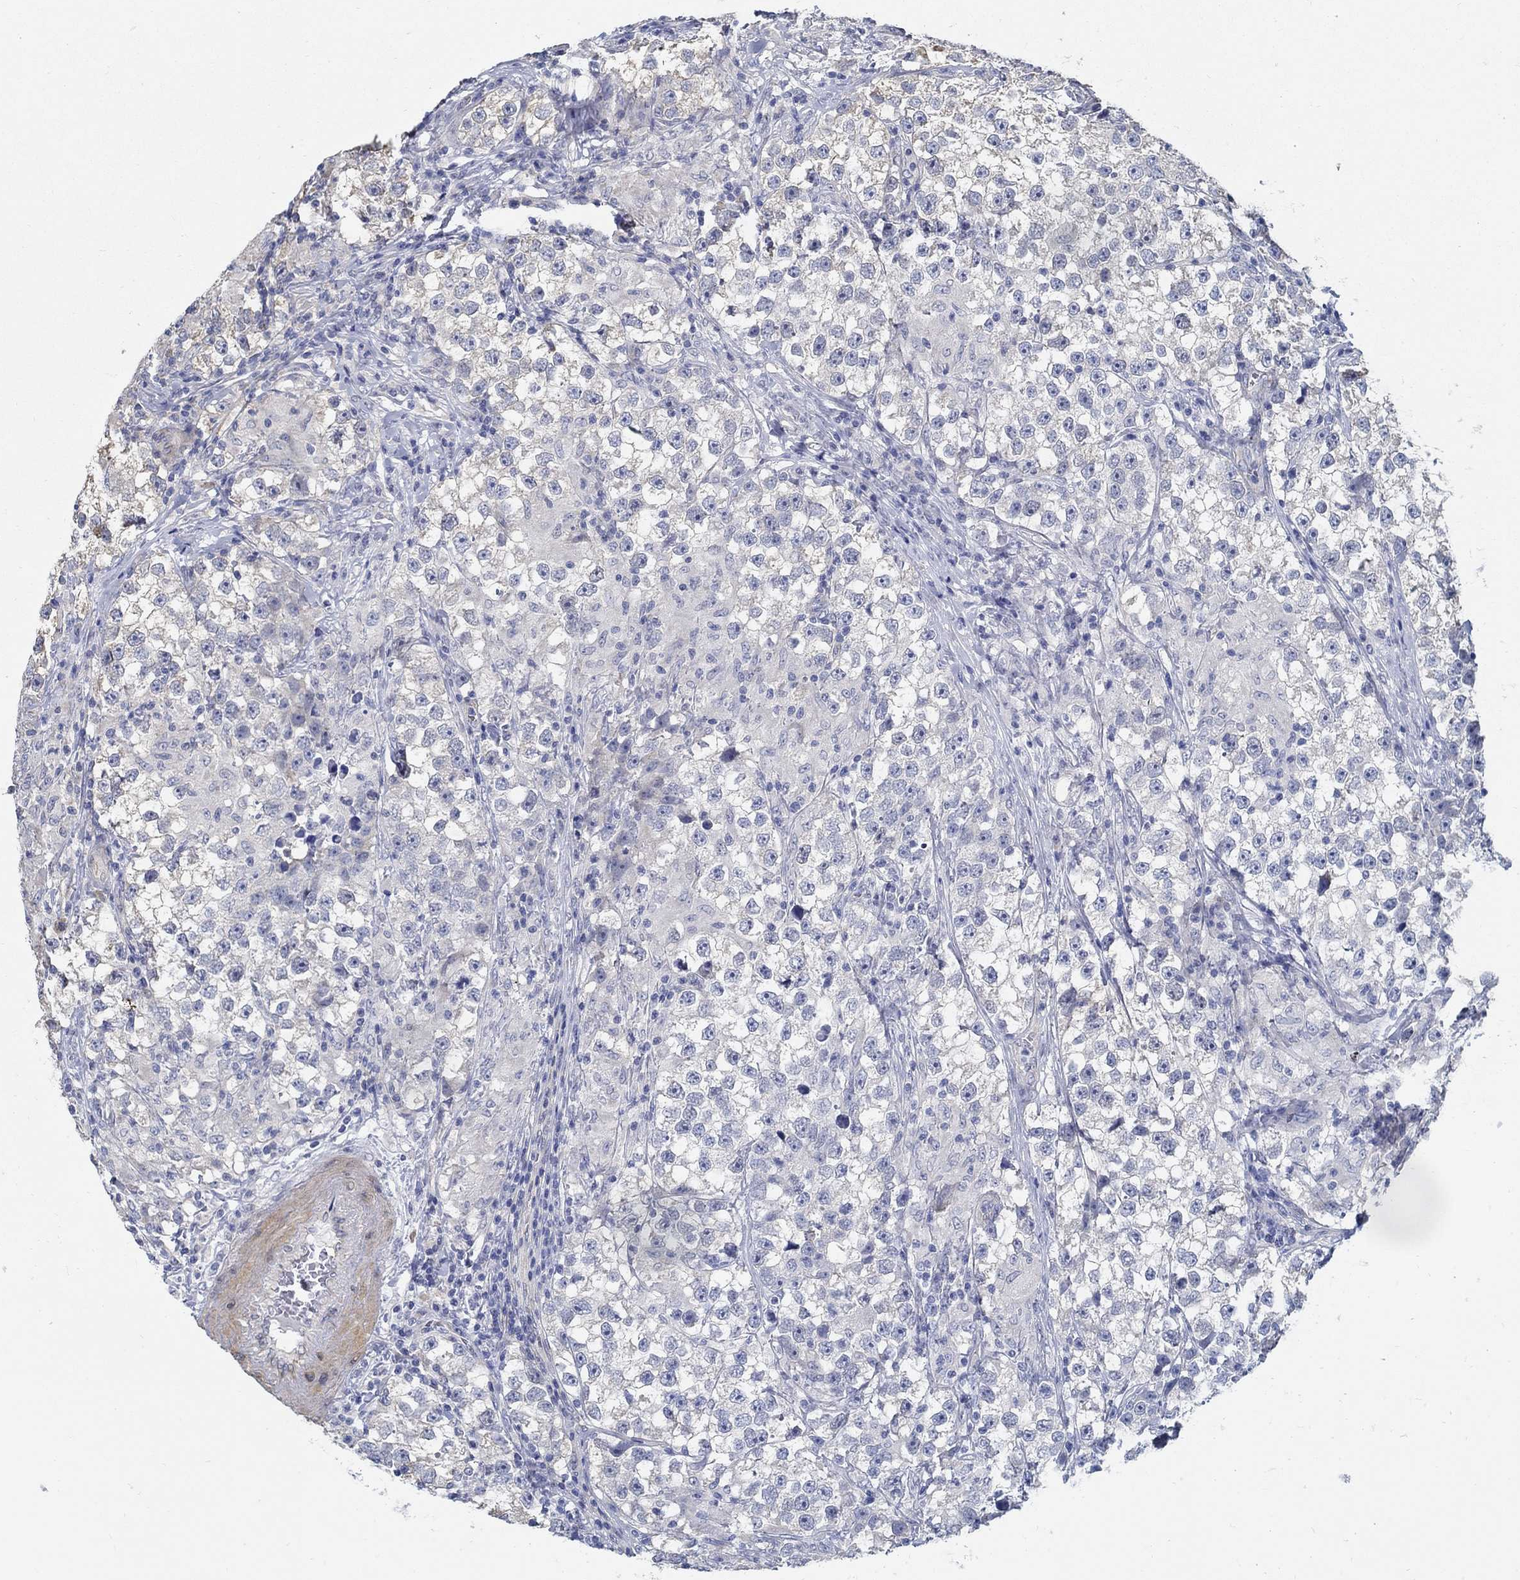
{"staining": {"intensity": "negative", "quantity": "none", "location": "none"}, "tissue": "testis cancer", "cell_type": "Tumor cells", "image_type": "cancer", "snomed": [{"axis": "morphology", "description": "Seminoma, NOS"}, {"axis": "topography", "description": "Testis"}], "caption": "DAB immunohistochemical staining of testis cancer displays no significant staining in tumor cells.", "gene": "C15orf39", "patient": {"sex": "male", "age": 46}}